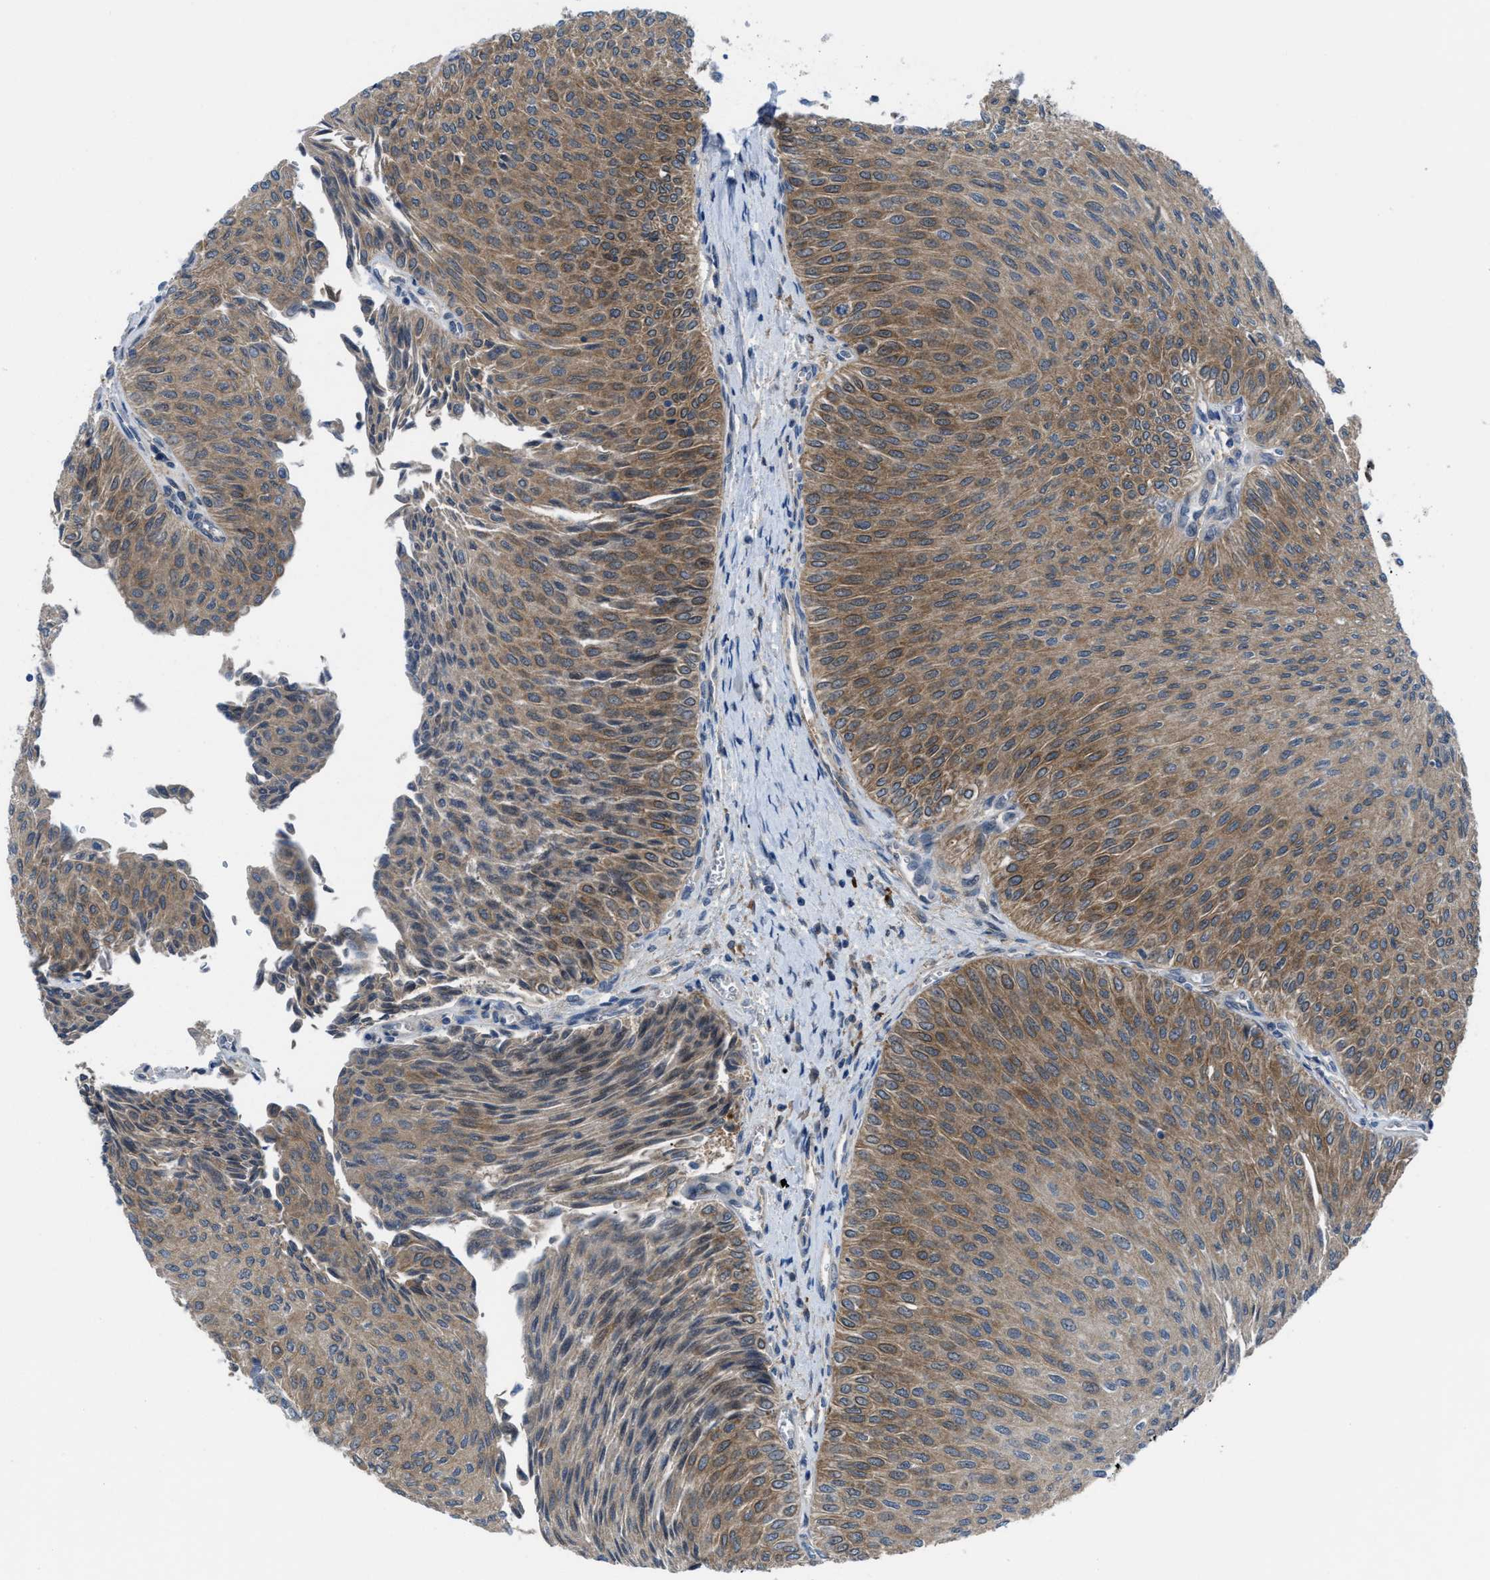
{"staining": {"intensity": "moderate", "quantity": ">75%", "location": "cytoplasmic/membranous"}, "tissue": "urothelial cancer", "cell_type": "Tumor cells", "image_type": "cancer", "snomed": [{"axis": "morphology", "description": "Urothelial carcinoma, Low grade"}, {"axis": "topography", "description": "Urinary bladder"}], "caption": "Protein expression analysis of human low-grade urothelial carcinoma reveals moderate cytoplasmic/membranous positivity in approximately >75% of tumor cells.", "gene": "BAZ2B", "patient": {"sex": "male", "age": 78}}